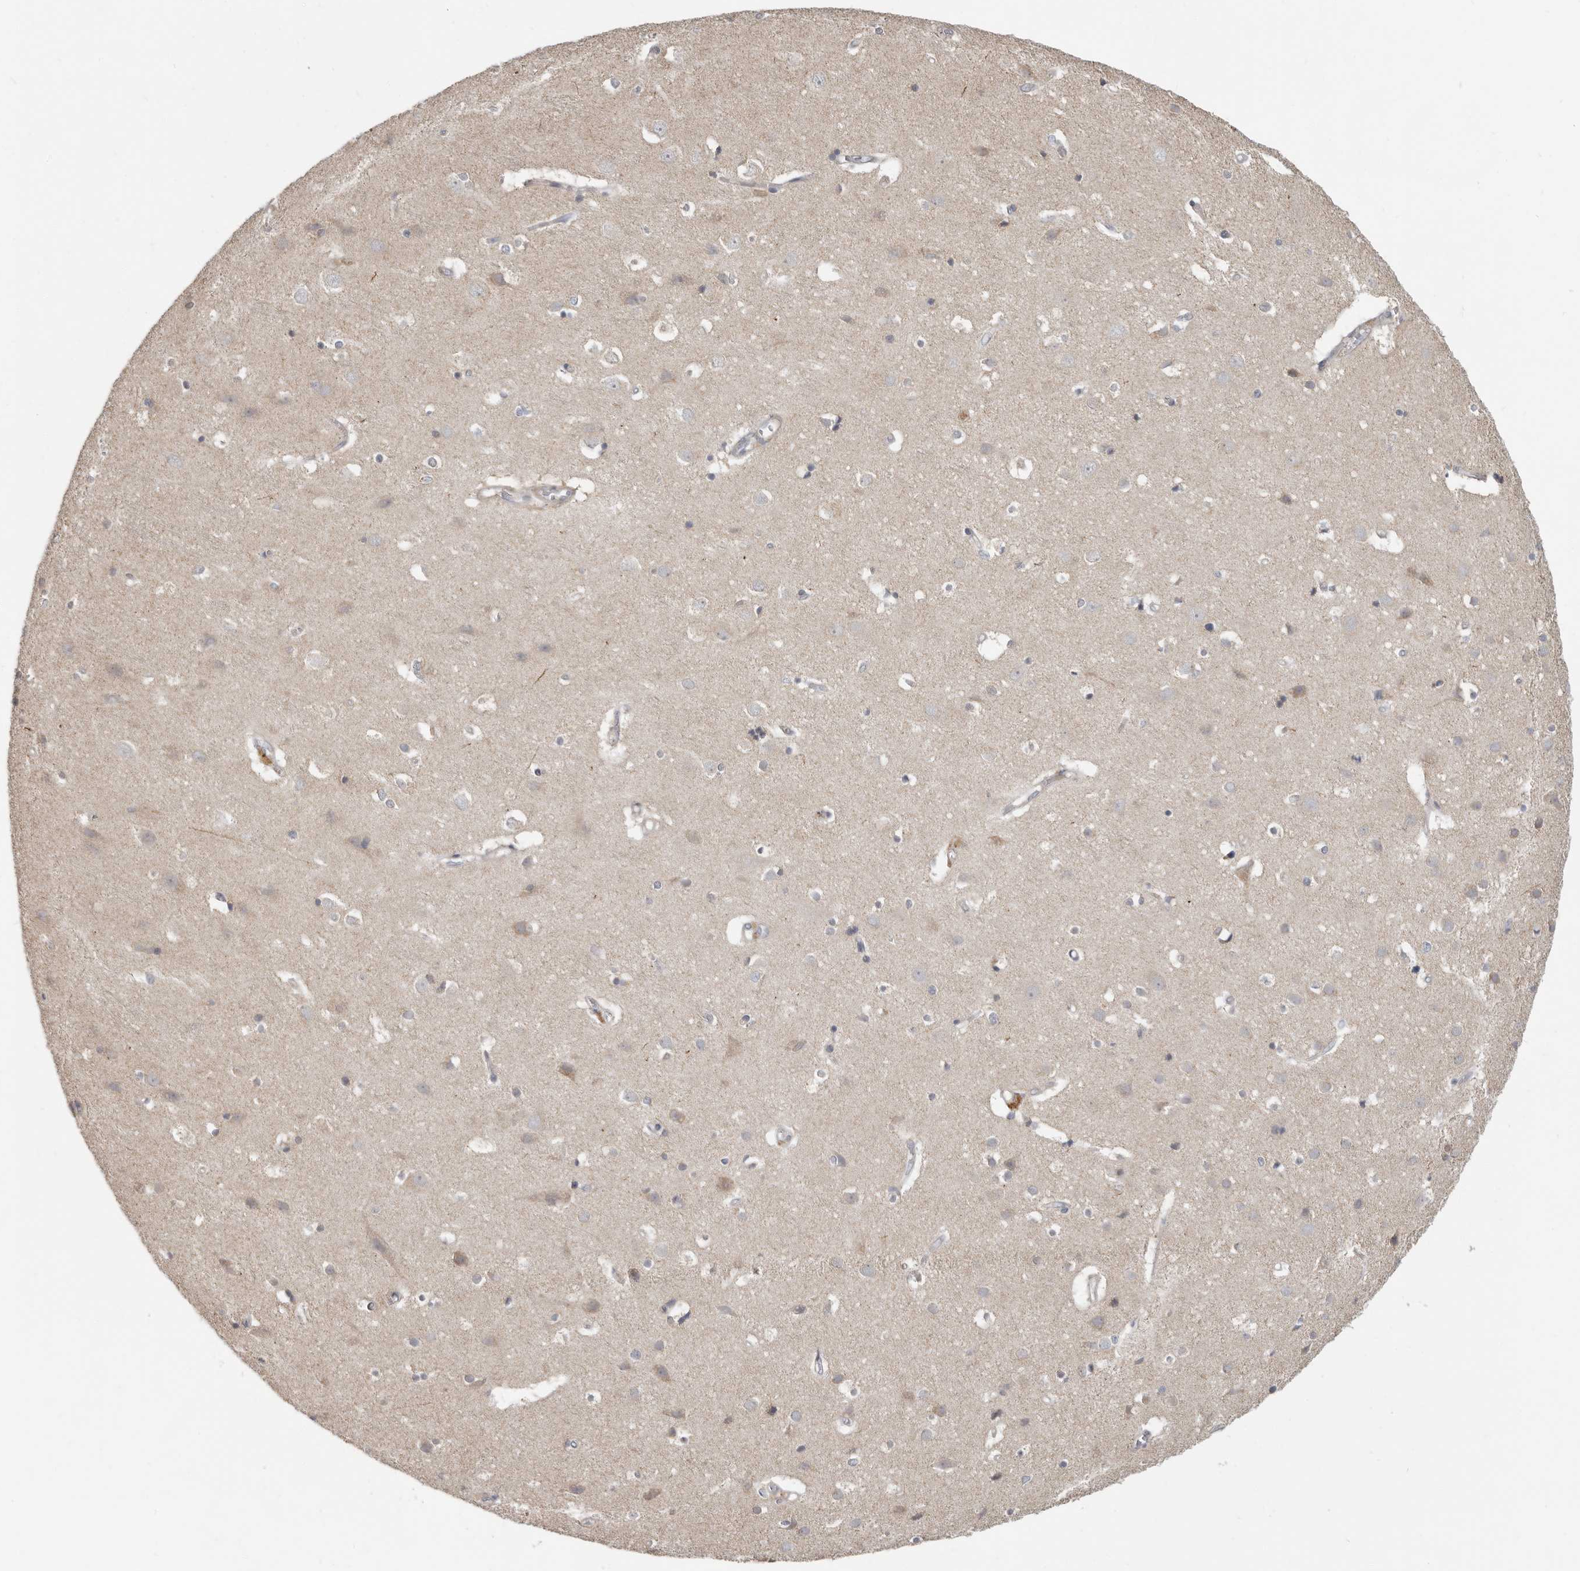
{"staining": {"intensity": "moderate", "quantity": "<25%", "location": "cytoplasmic/membranous"}, "tissue": "cerebral cortex", "cell_type": "Endothelial cells", "image_type": "normal", "snomed": [{"axis": "morphology", "description": "Normal tissue, NOS"}, {"axis": "topography", "description": "Cerebral cortex"}], "caption": "Endothelial cells exhibit low levels of moderate cytoplasmic/membranous staining in about <25% of cells in benign human cerebral cortex.", "gene": "UNK", "patient": {"sex": "male", "age": 54}}